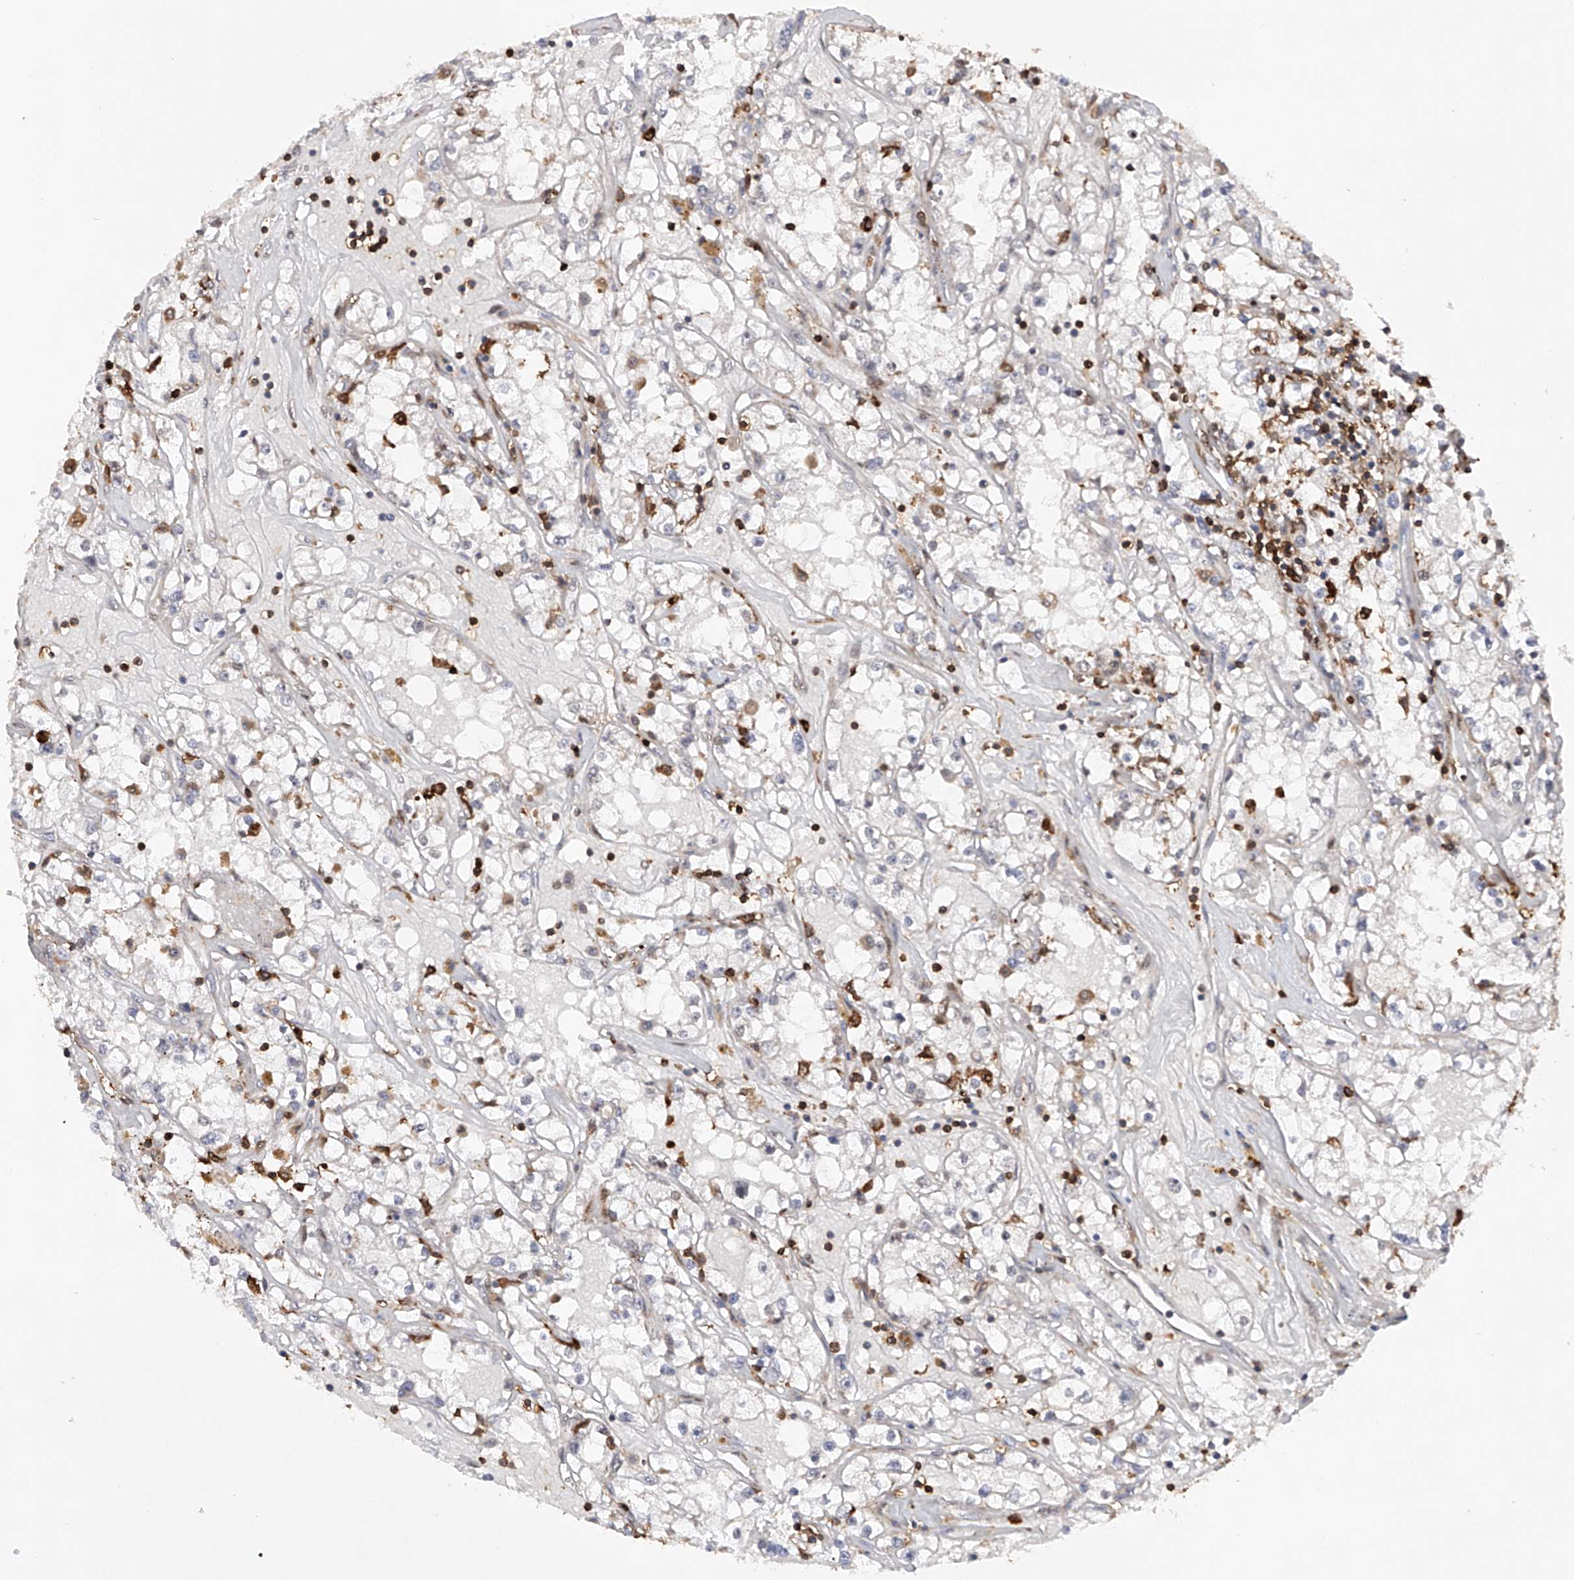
{"staining": {"intensity": "negative", "quantity": "none", "location": "none"}, "tissue": "renal cancer", "cell_type": "Tumor cells", "image_type": "cancer", "snomed": [{"axis": "morphology", "description": "Adenocarcinoma, NOS"}, {"axis": "topography", "description": "Kidney"}], "caption": "Tumor cells are negative for brown protein staining in renal adenocarcinoma.", "gene": "ZNF280D", "patient": {"sex": "male", "age": 56}}